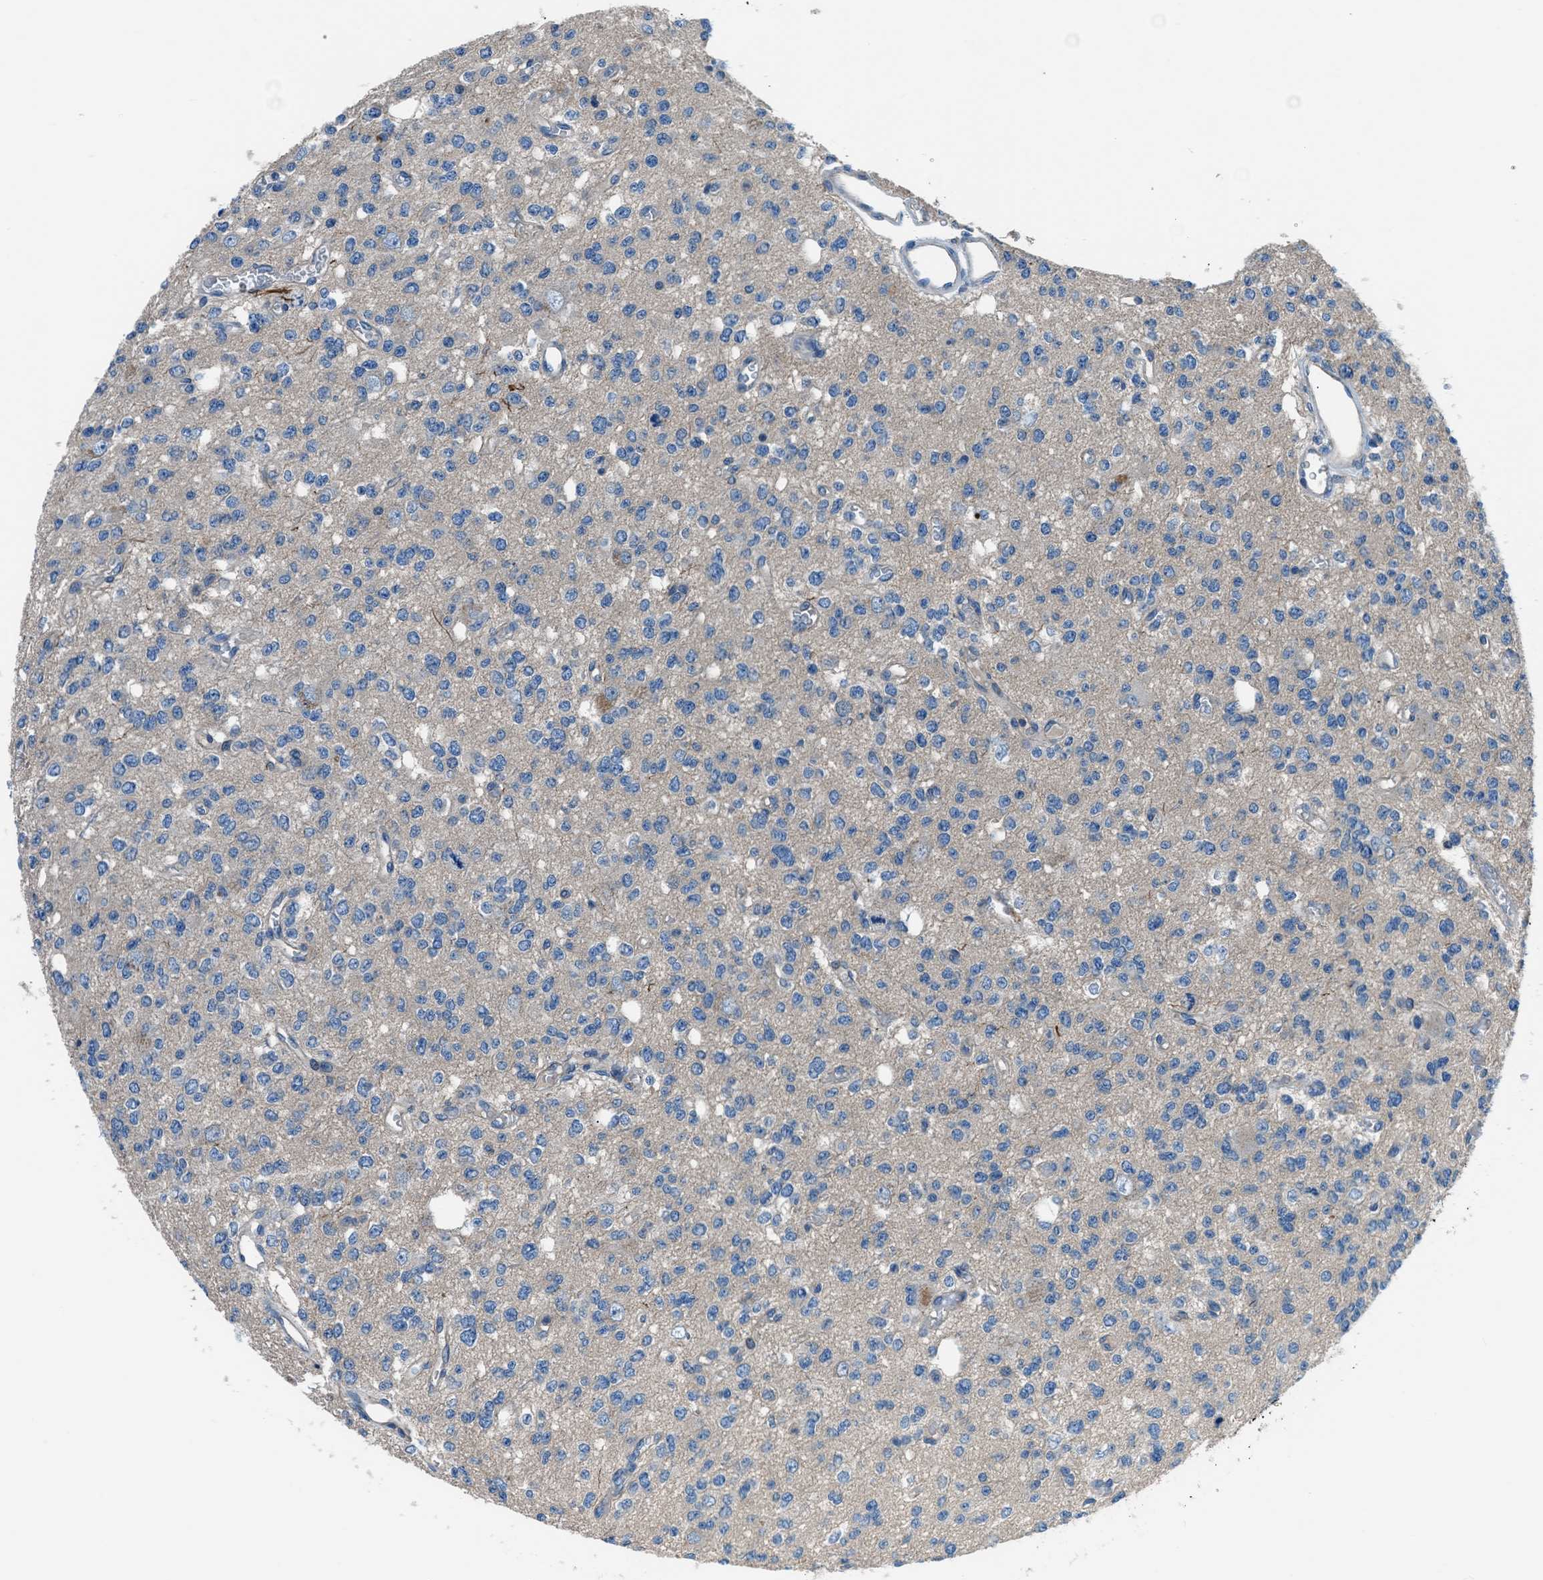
{"staining": {"intensity": "weak", "quantity": "25%-75%", "location": "cytoplasmic/membranous"}, "tissue": "glioma", "cell_type": "Tumor cells", "image_type": "cancer", "snomed": [{"axis": "morphology", "description": "Glioma, malignant, Low grade"}, {"axis": "topography", "description": "Brain"}], "caption": "This image displays immunohistochemistry staining of human glioma, with low weak cytoplasmic/membranous expression in about 25%-75% of tumor cells.", "gene": "SLC38A6", "patient": {"sex": "male", "age": 38}}